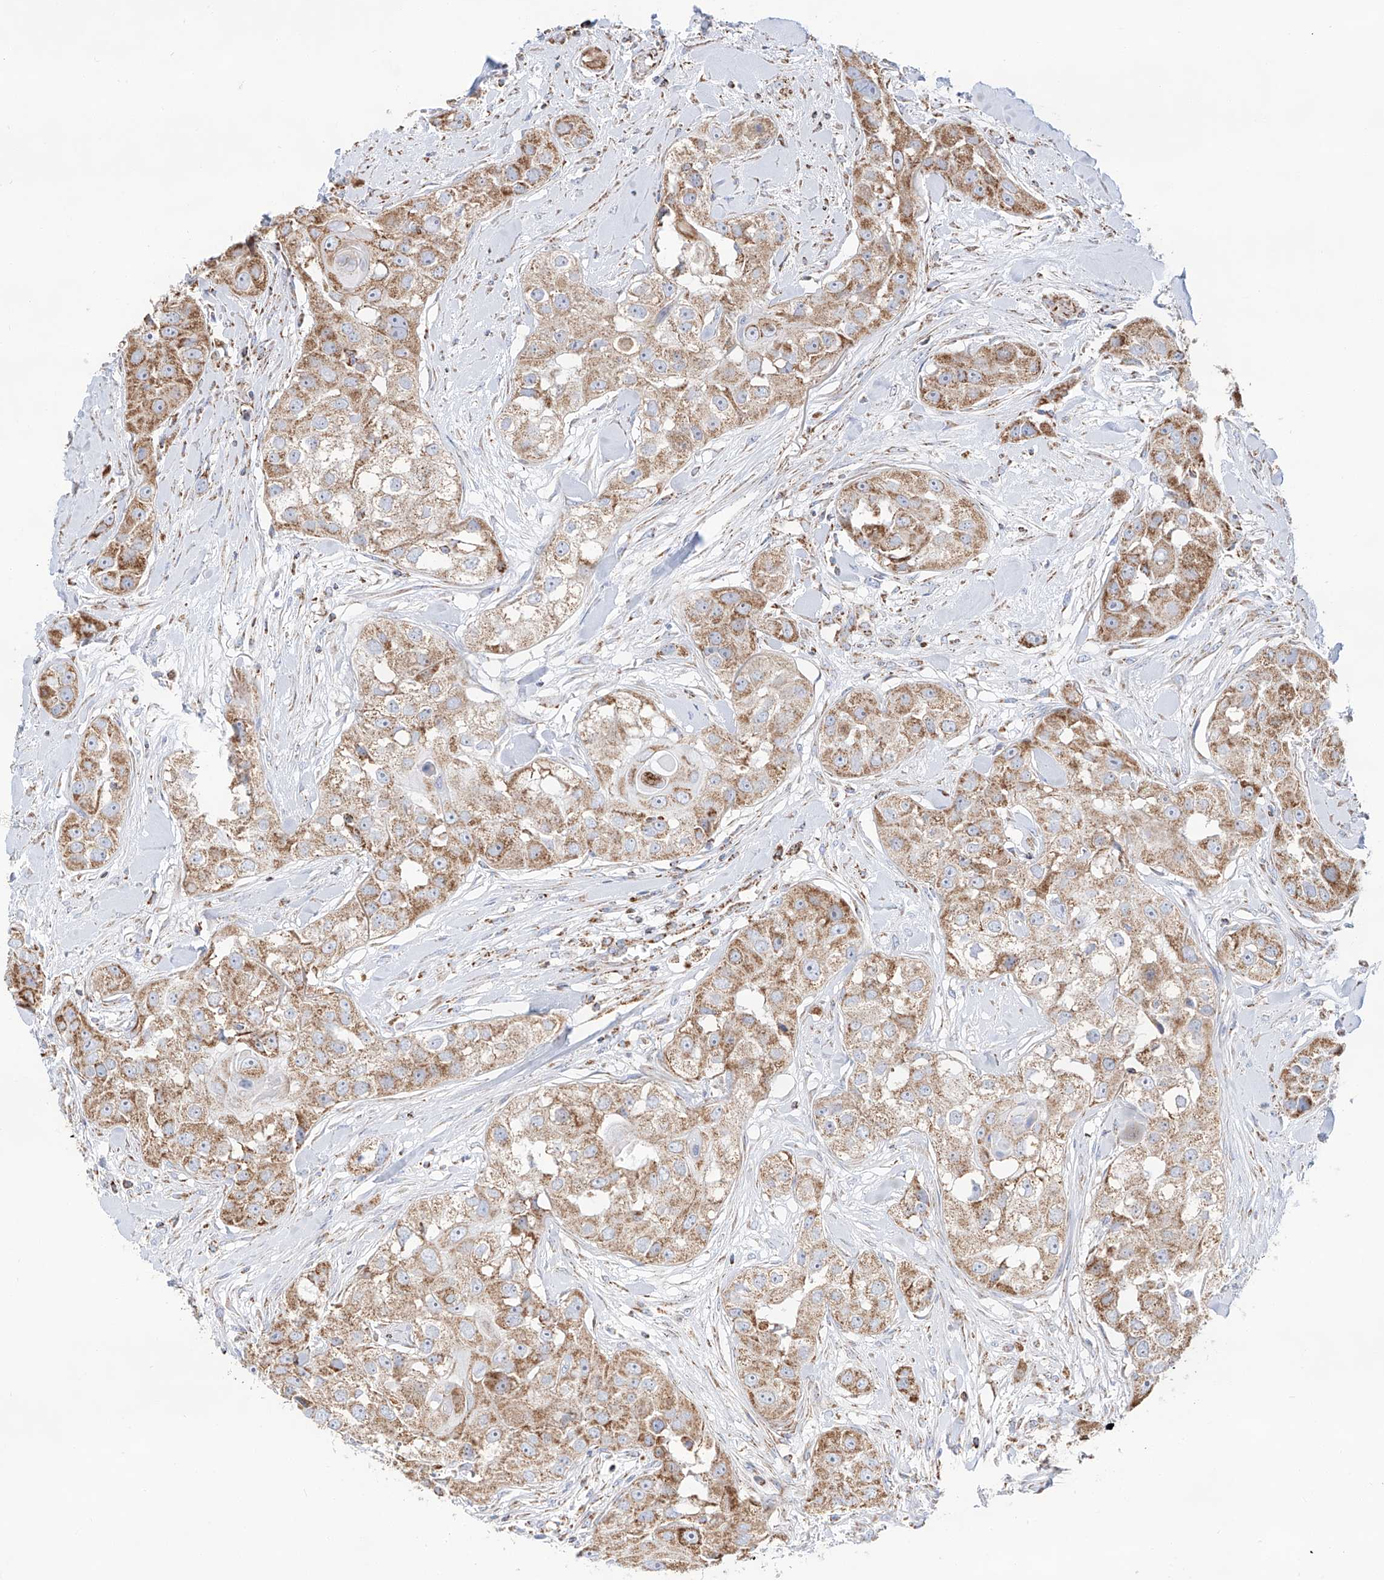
{"staining": {"intensity": "moderate", "quantity": ">75%", "location": "cytoplasmic/membranous"}, "tissue": "head and neck cancer", "cell_type": "Tumor cells", "image_type": "cancer", "snomed": [{"axis": "morphology", "description": "Normal tissue, NOS"}, {"axis": "morphology", "description": "Squamous cell carcinoma, NOS"}, {"axis": "topography", "description": "Skeletal muscle"}, {"axis": "topography", "description": "Head-Neck"}], "caption": "Tumor cells reveal moderate cytoplasmic/membranous staining in approximately >75% of cells in head and neck squamous cell carcinoma.", "gene": "TTC27", "patient": {"sex": "male", "age": 51}}